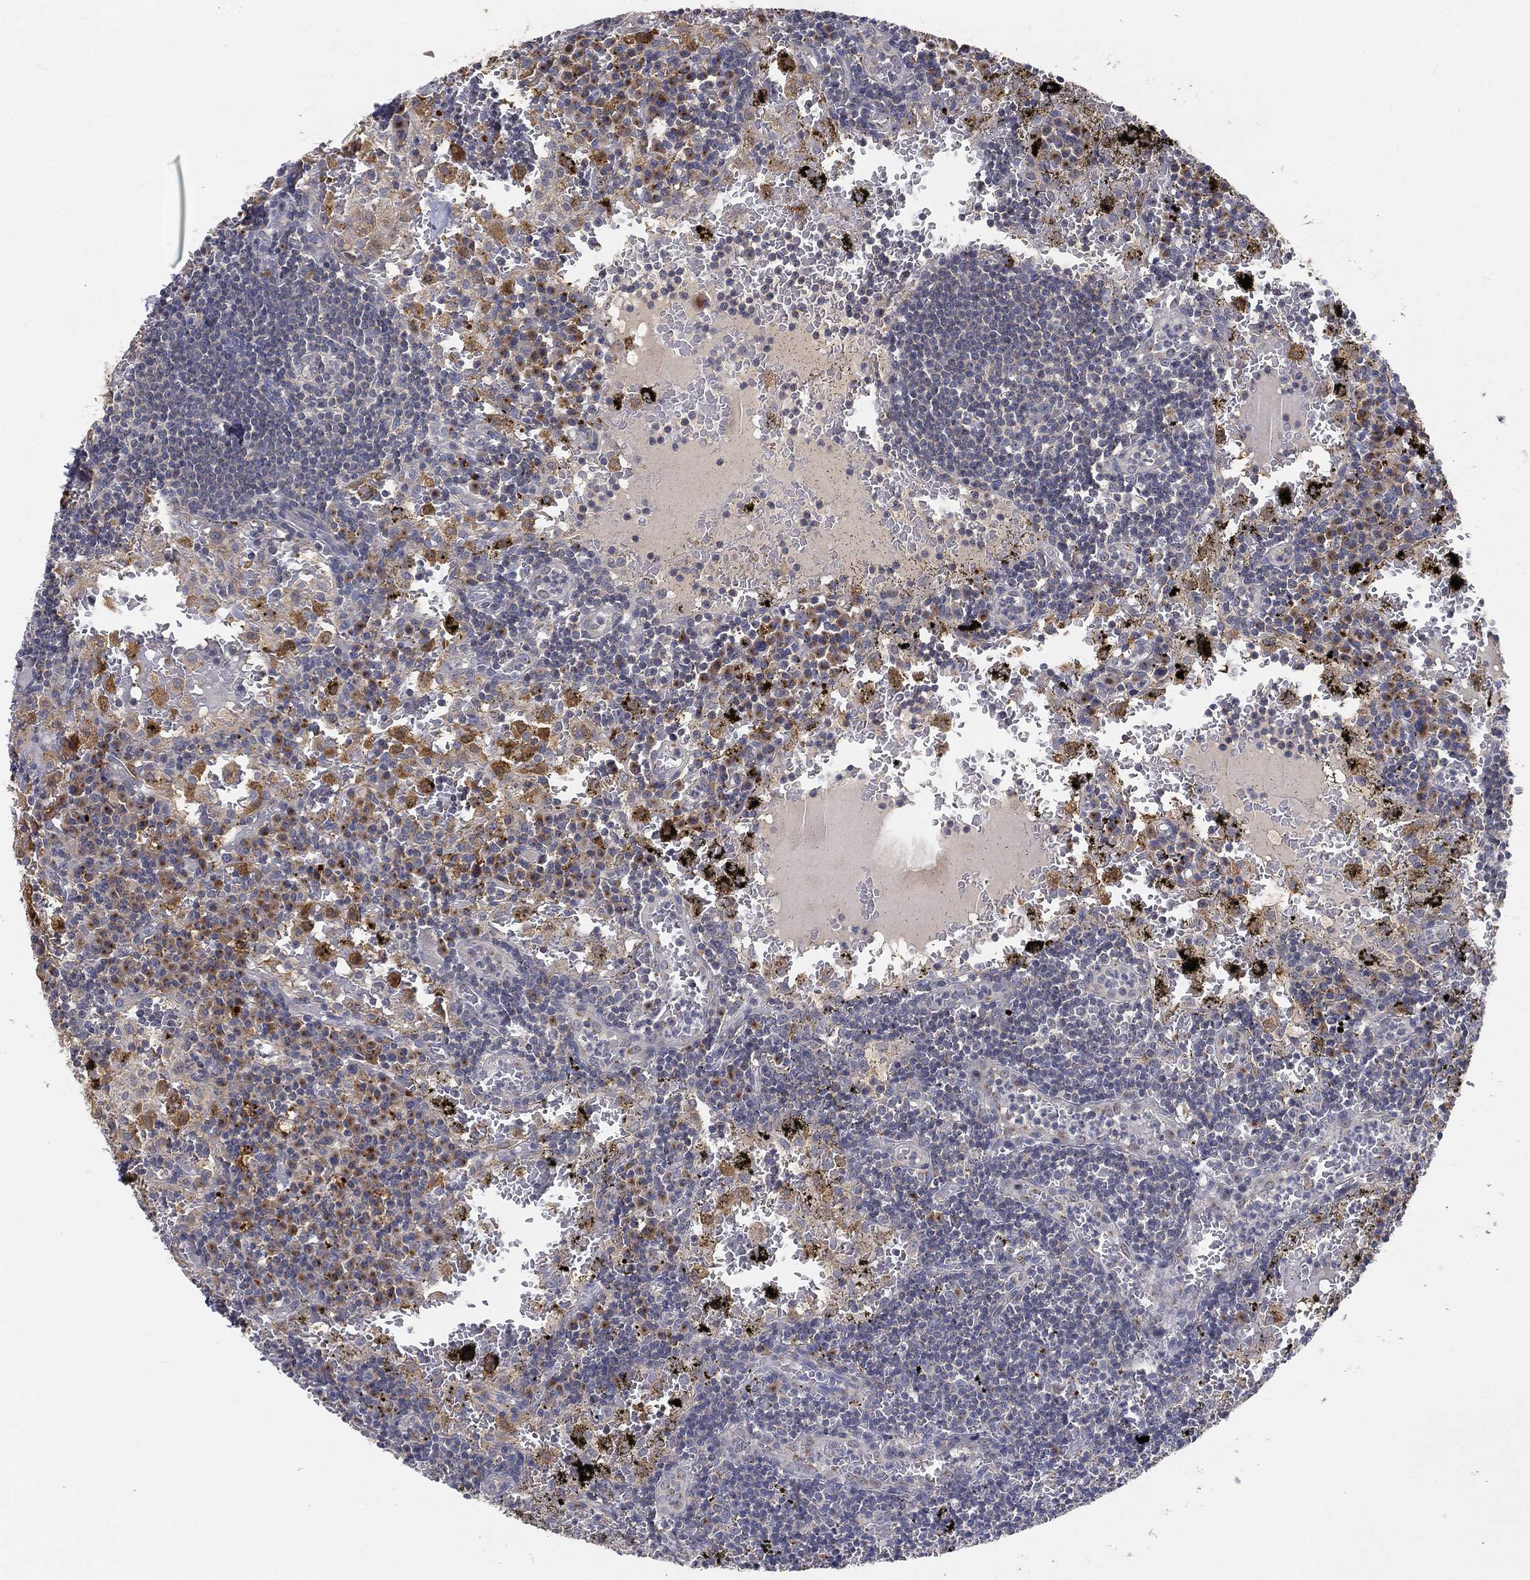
{"staining": {"intensity": "weak", "quantity": "<25%", "location": "cytoplasmic/membranous"}, "tissue": "lymph node", "cell_type": "Germinal center cells", "image_type": "normal", "snomed": [{"axis": "morphology", "description": "Normal tissue, NOS"}, {"axis": "topography", "description": "Lymph node"}], "caption": "This is a image of immunohistochemistry (IHC) staining of normal lymph node, which shows no expression in germinal center cells.", "gene": "CTSL", "patient": {"sex": "male", "age": 62}}